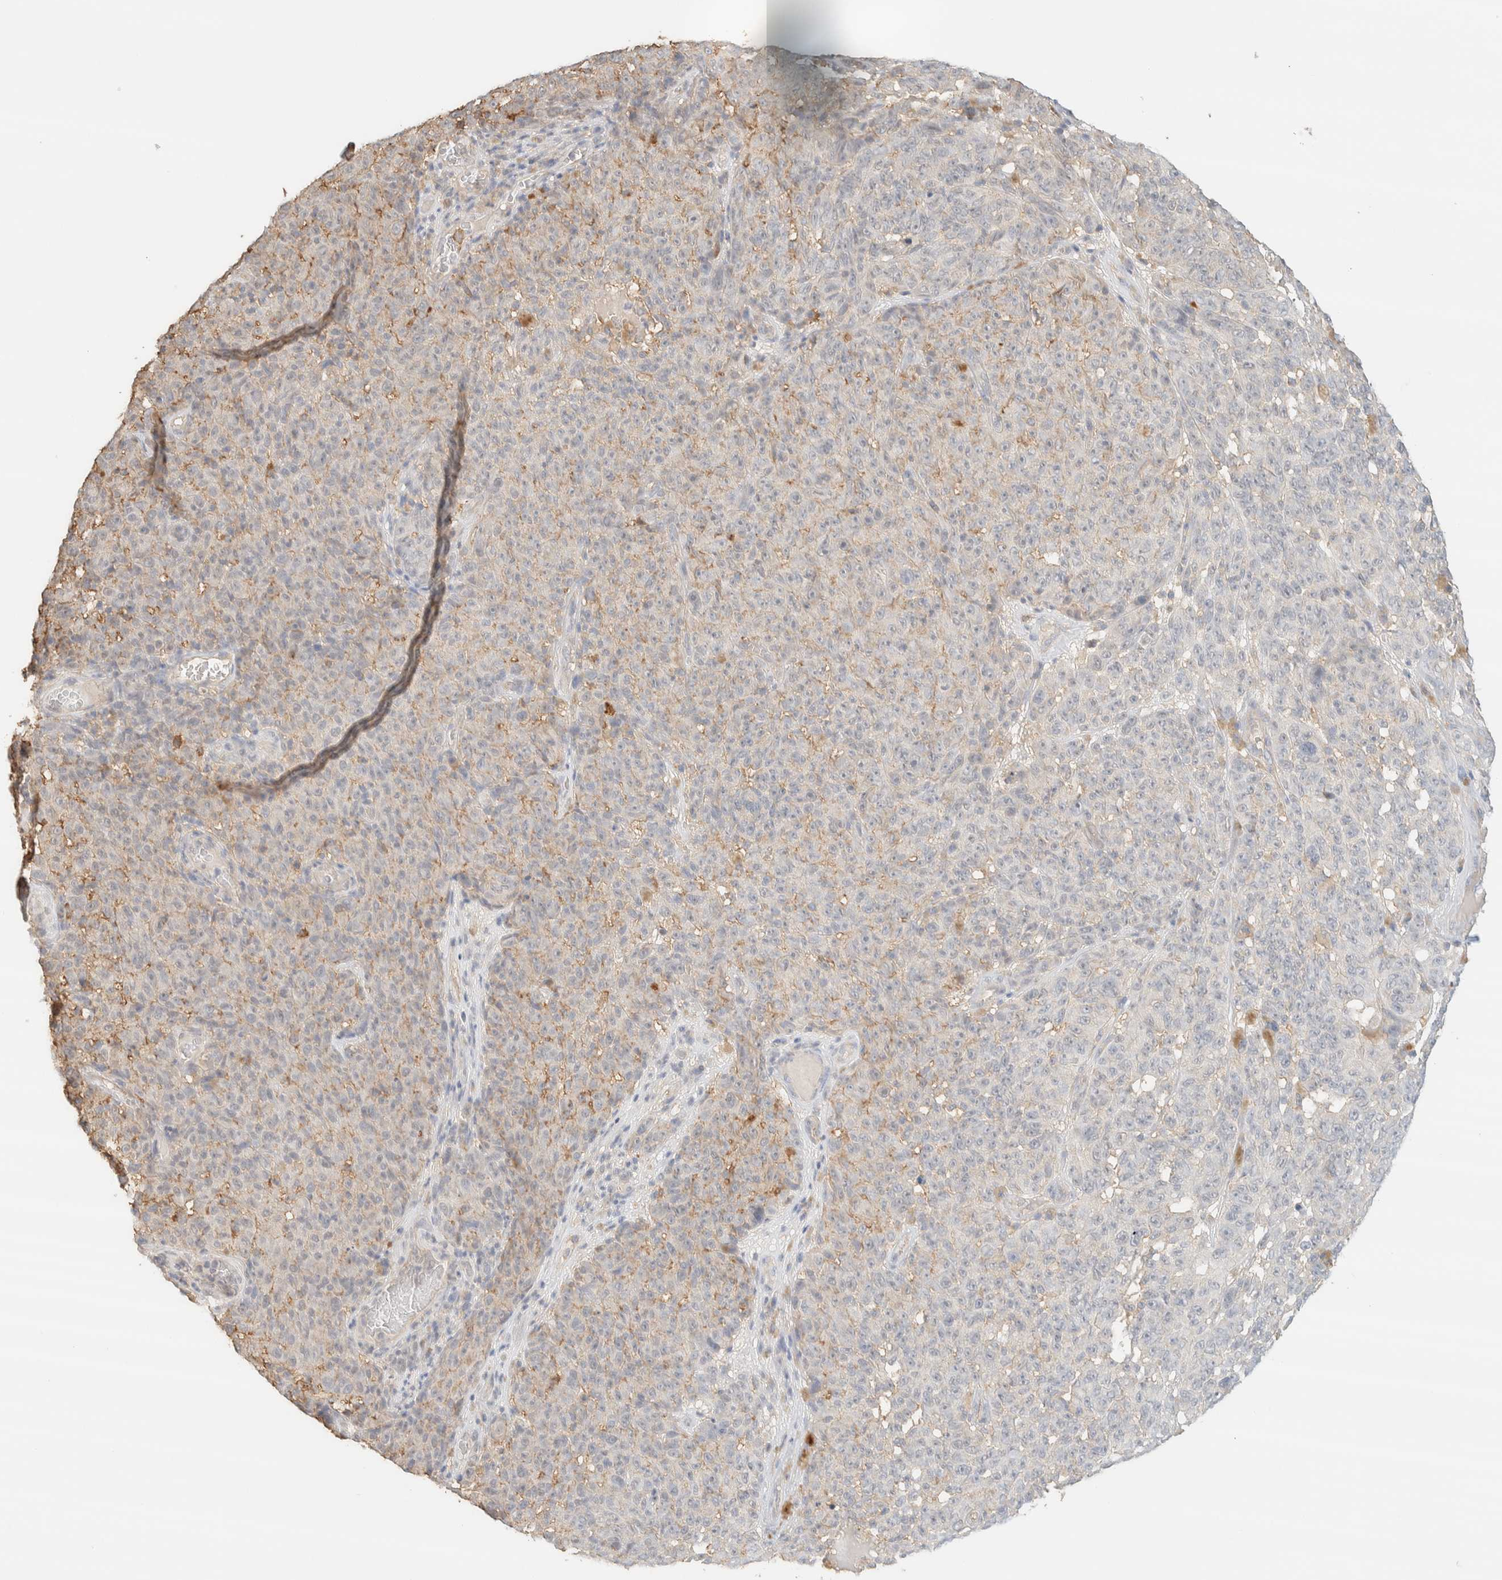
{"staining": {"intensity": "weak", "quantity": "<25%", "location": "cytoplasmic/membranous"}, "tissue": "melanoma", "cell_type": "Tumor cells", "image_type": "cancer", "snomed": [{"axis": "morphology", "description": "Malignant melanoma, NOS"}, {"axis": "topography", "description": "Skin"}], "caption": "This is an immunohistochemistry (IHC) photomicrograph of human melanoma. There is no staining in tumor cells.", "gene": "TBC1D8B", "patient": {"sex": "female", "age": 82}}